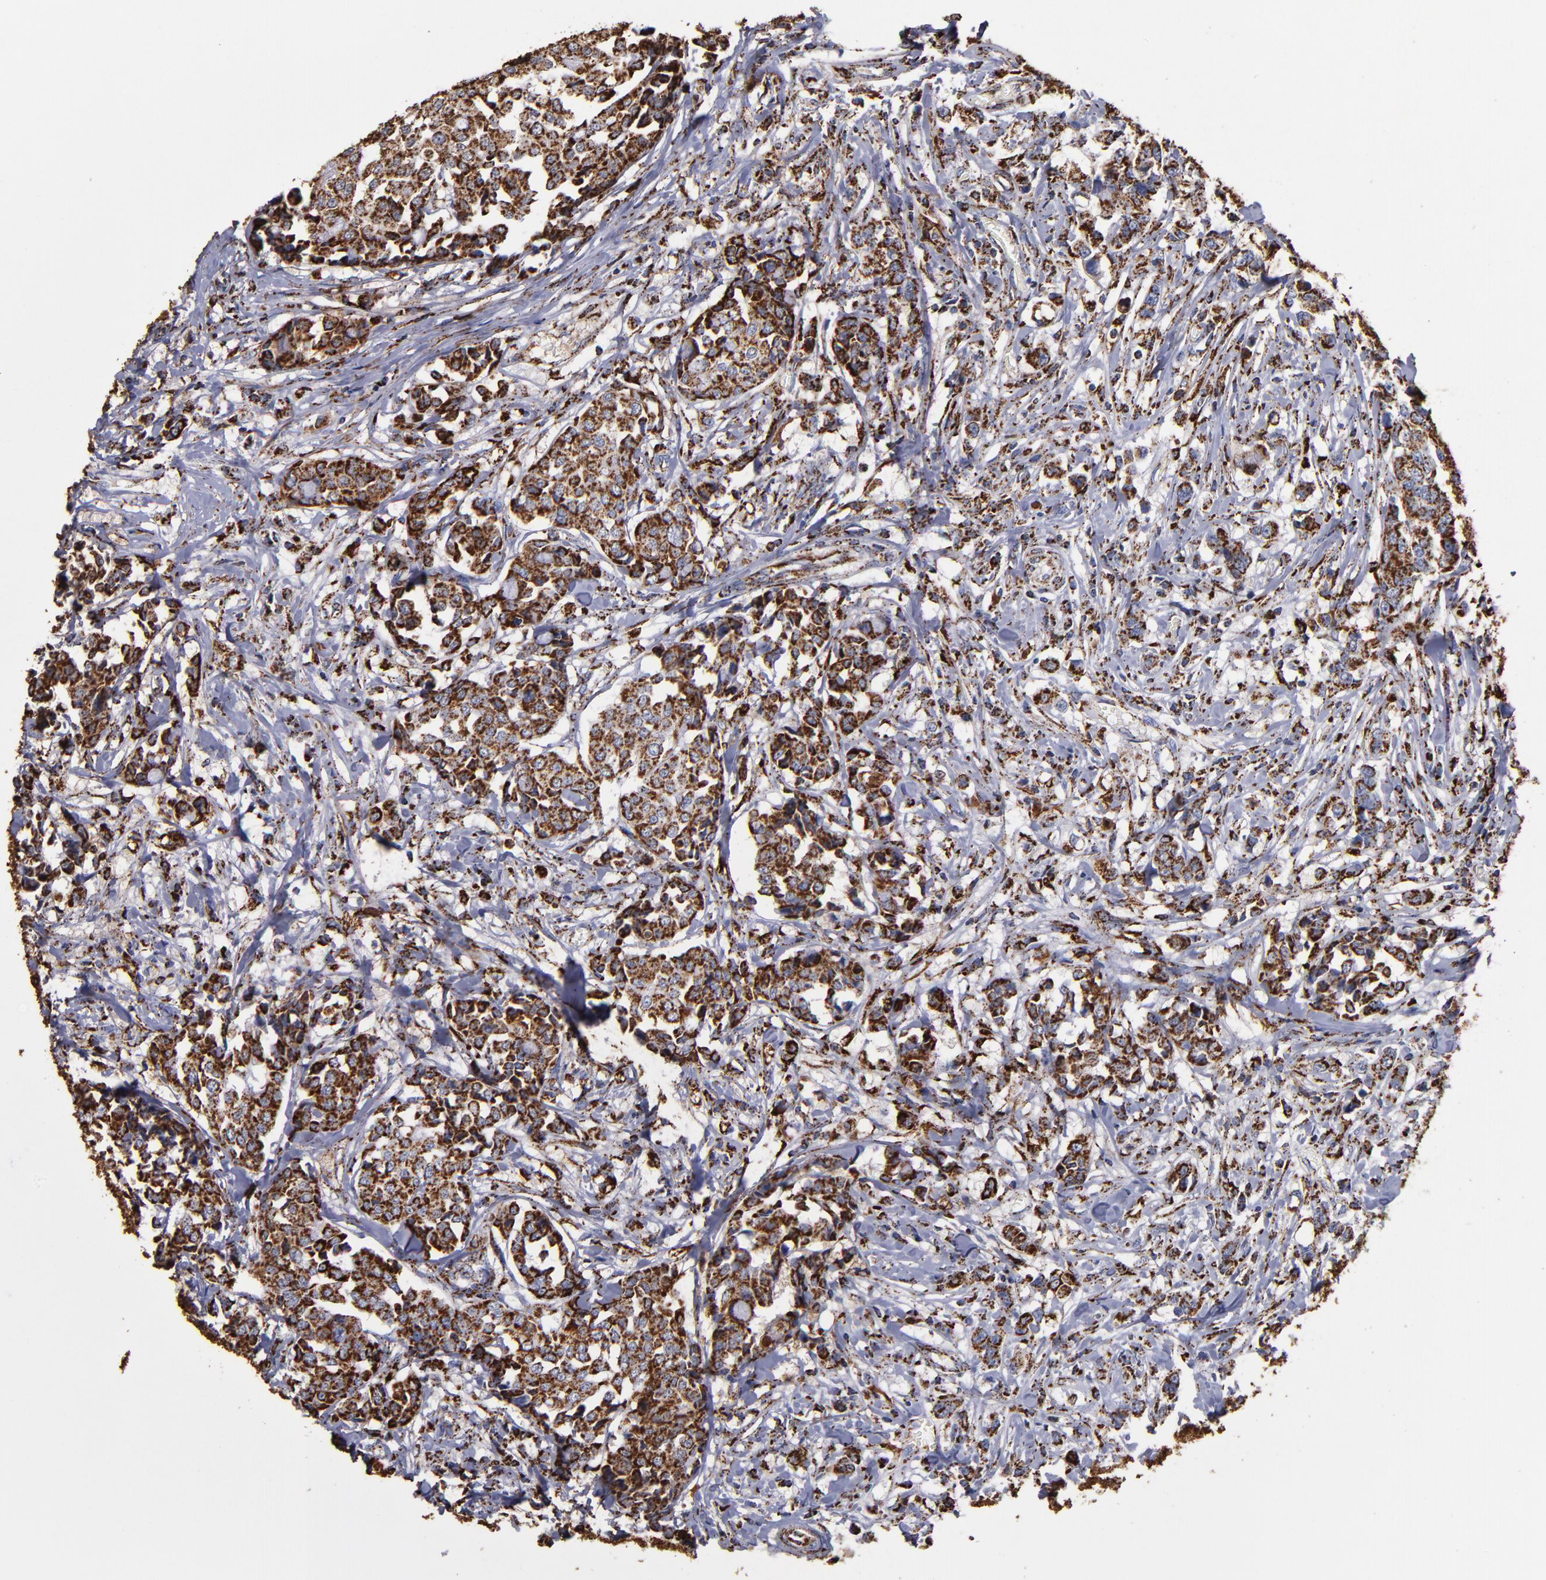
{"staining": {"intensity": "strong", "quantity": ">75%", "location": "cytoplasmic/membranous"}, "tissue": "breast cancer", "cell_type": "Tumor cells", "image_type": "cancer", "snomed": [{"axis": "morphology", "description": "Duct carcinoma"}, {"axis": "topography", "description": "Breast"}], "caption": "Immunohistochemistry (IHC) staining of breast cancer, which shows high levels of strong cytoplasmic/membranous positivity in about >75% of tumor cells indicating strong cytoplasmic/membranous protein expression. The staining was performed using DAB (brown) for protein detection and nuclei were counterstained in hematoxylin (blue).", "gene": "SOD2", "patient": {"sex": "female", "age": 27}}